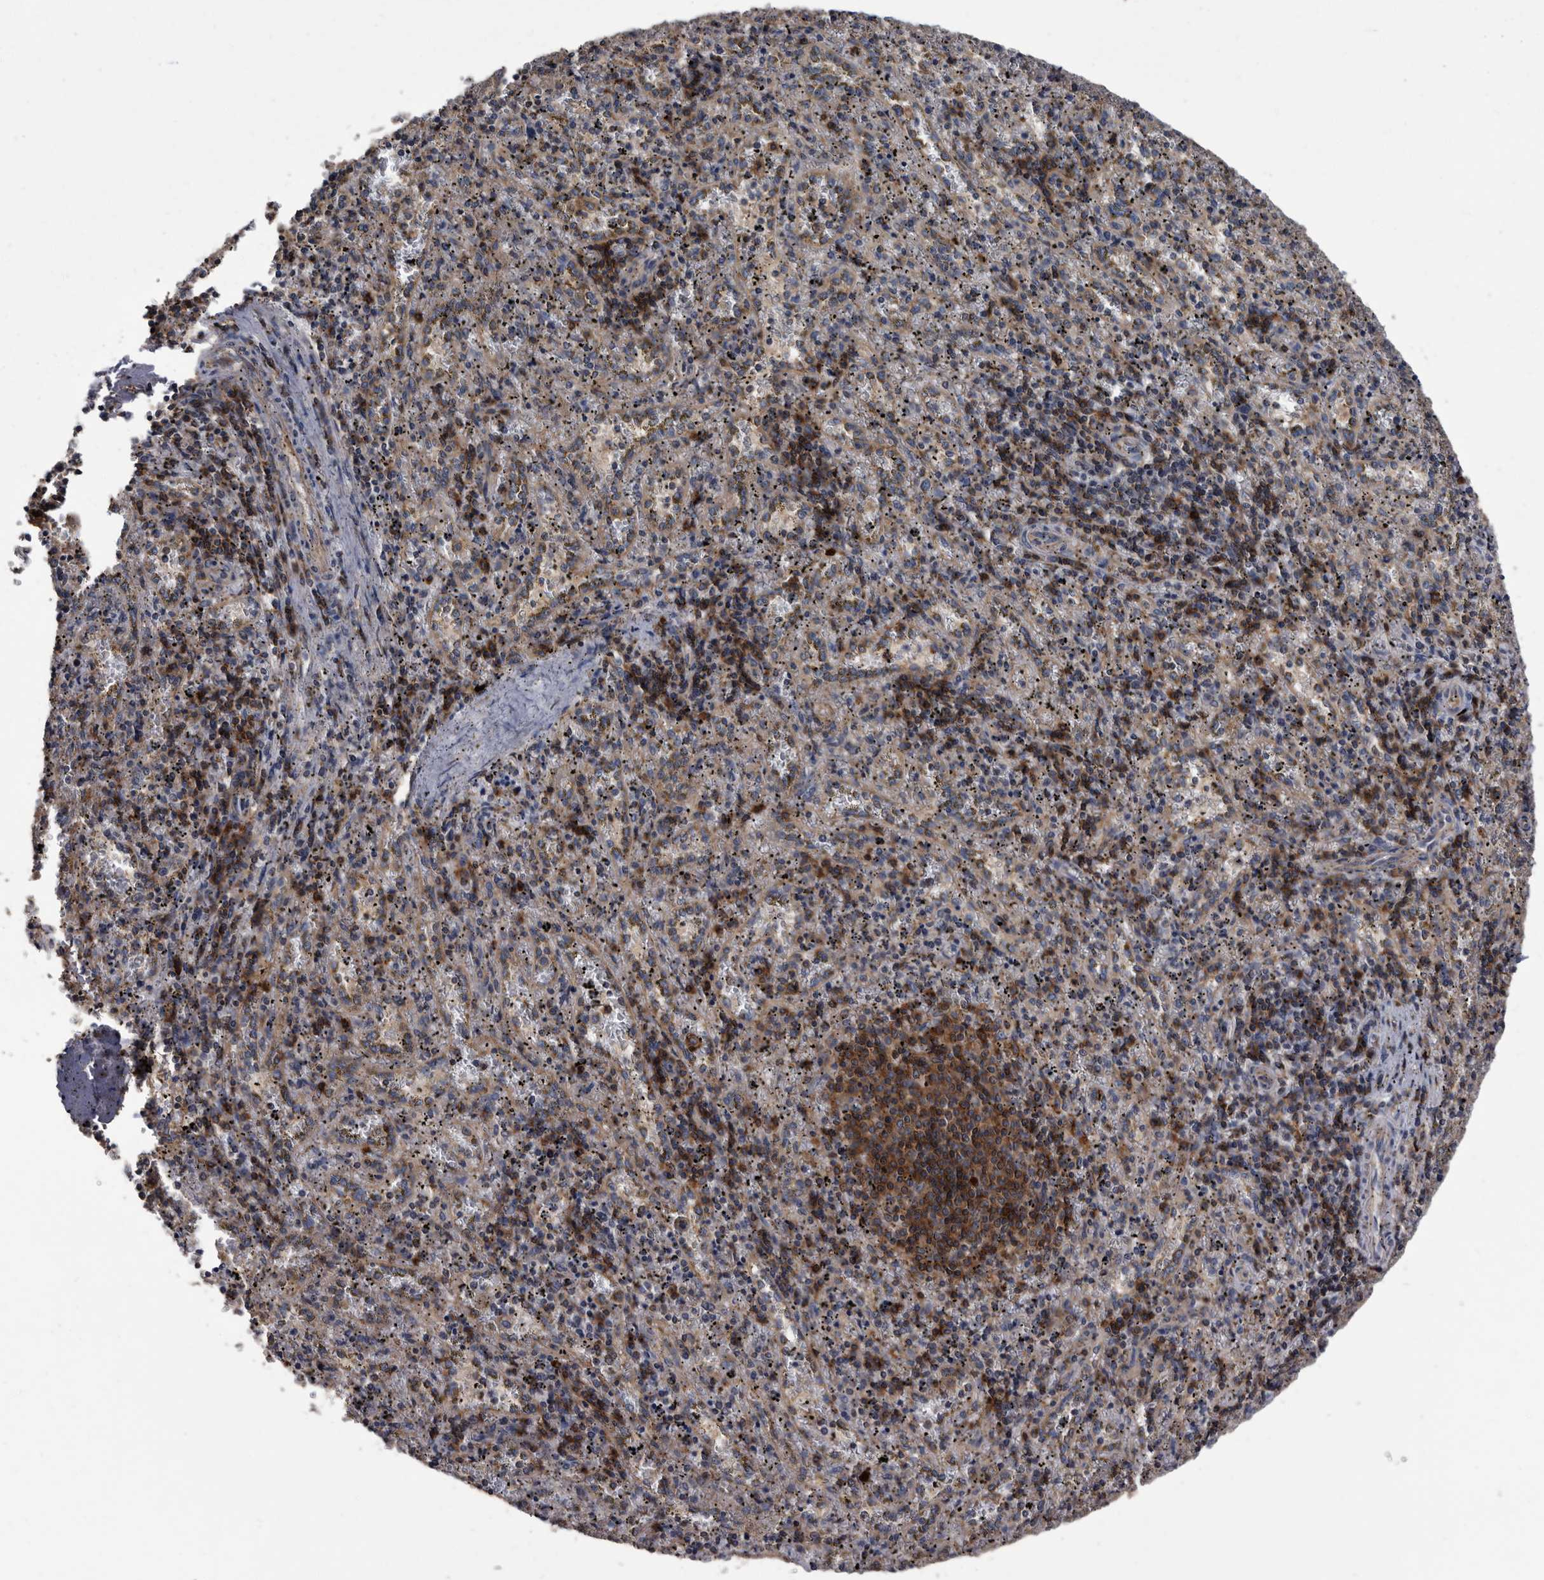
{"staining": {"intensity": "negative", "quantity": "none", "location": "none"}, "tissue": "spleen", "cell_type": "Cells in red pulp", "image_type": "normal", "snomed": [{"axis": "morphology", "description": "Normal tissue, NOS"}, {"axis": "topography", "description": "Spleen"}], "caption": "The IHC photomicrograph has no significant expression in cells in red pulp of spleen.", "gene": "DTNBP1", "patient": {"sex": "male", "age": 11}}